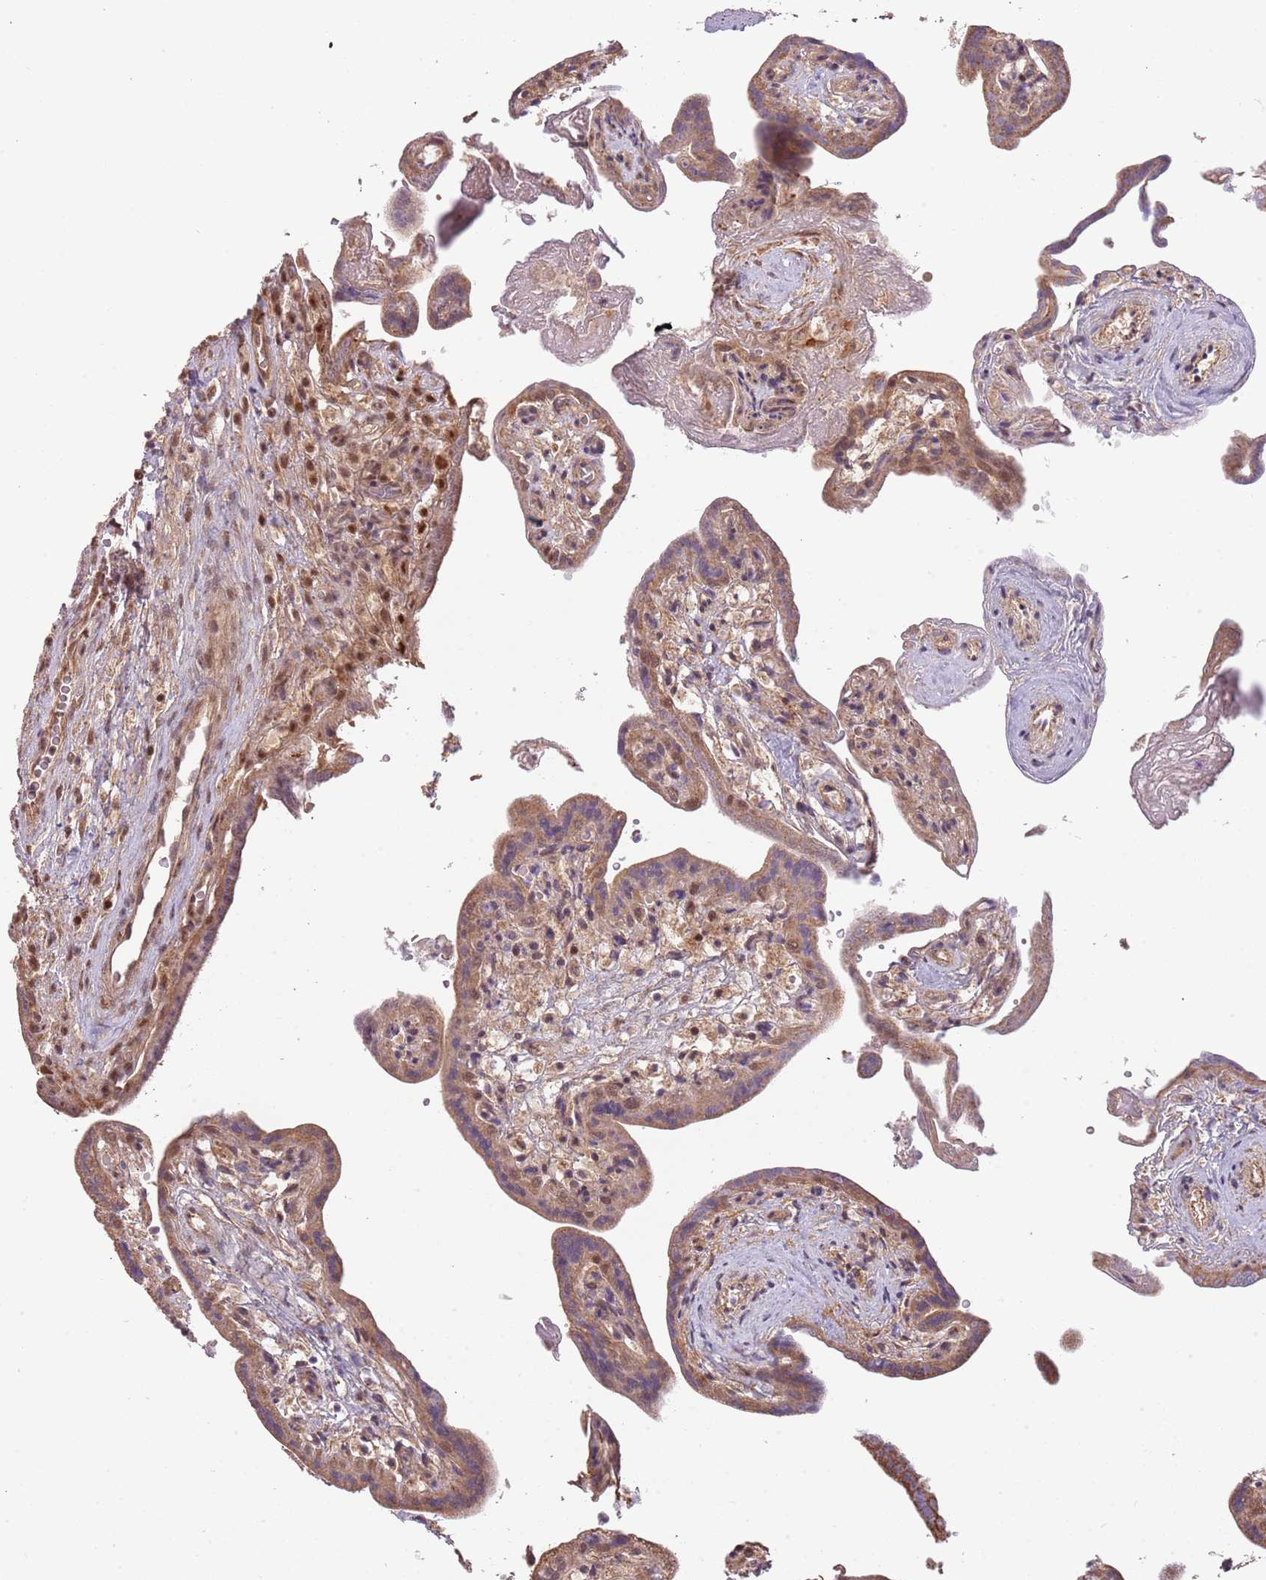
{"staining": {"intensity": "moderate", "quantity": "25%-75%", "location": "cytoplasmic/membranous,nuclear"}, "tissue": "placenta", "cell_type": "Trophoblastic cells", "image_type": "normal", "snomed": [{"axis": "morphology", "description": "Normal tissue, NOS"}, {"axis": "topography", "description": "Placenta"}], "caption": "Immunohistochemistry (IHC) staining of benign placenta, which exhibits medium levels of moderate cytoplasmic/membranous,nuclear expression in about 25%-75% of trophoblastic cells indicating moderate cytoplasmic/membranous,nuclear protein positivity. The staining was performed using DAB (brown) for protein detection and nuclei were counterstained in hematoxylin (blue).", "gene": "PLSCR5", "patient": {"sex": "female", "age": 37}}